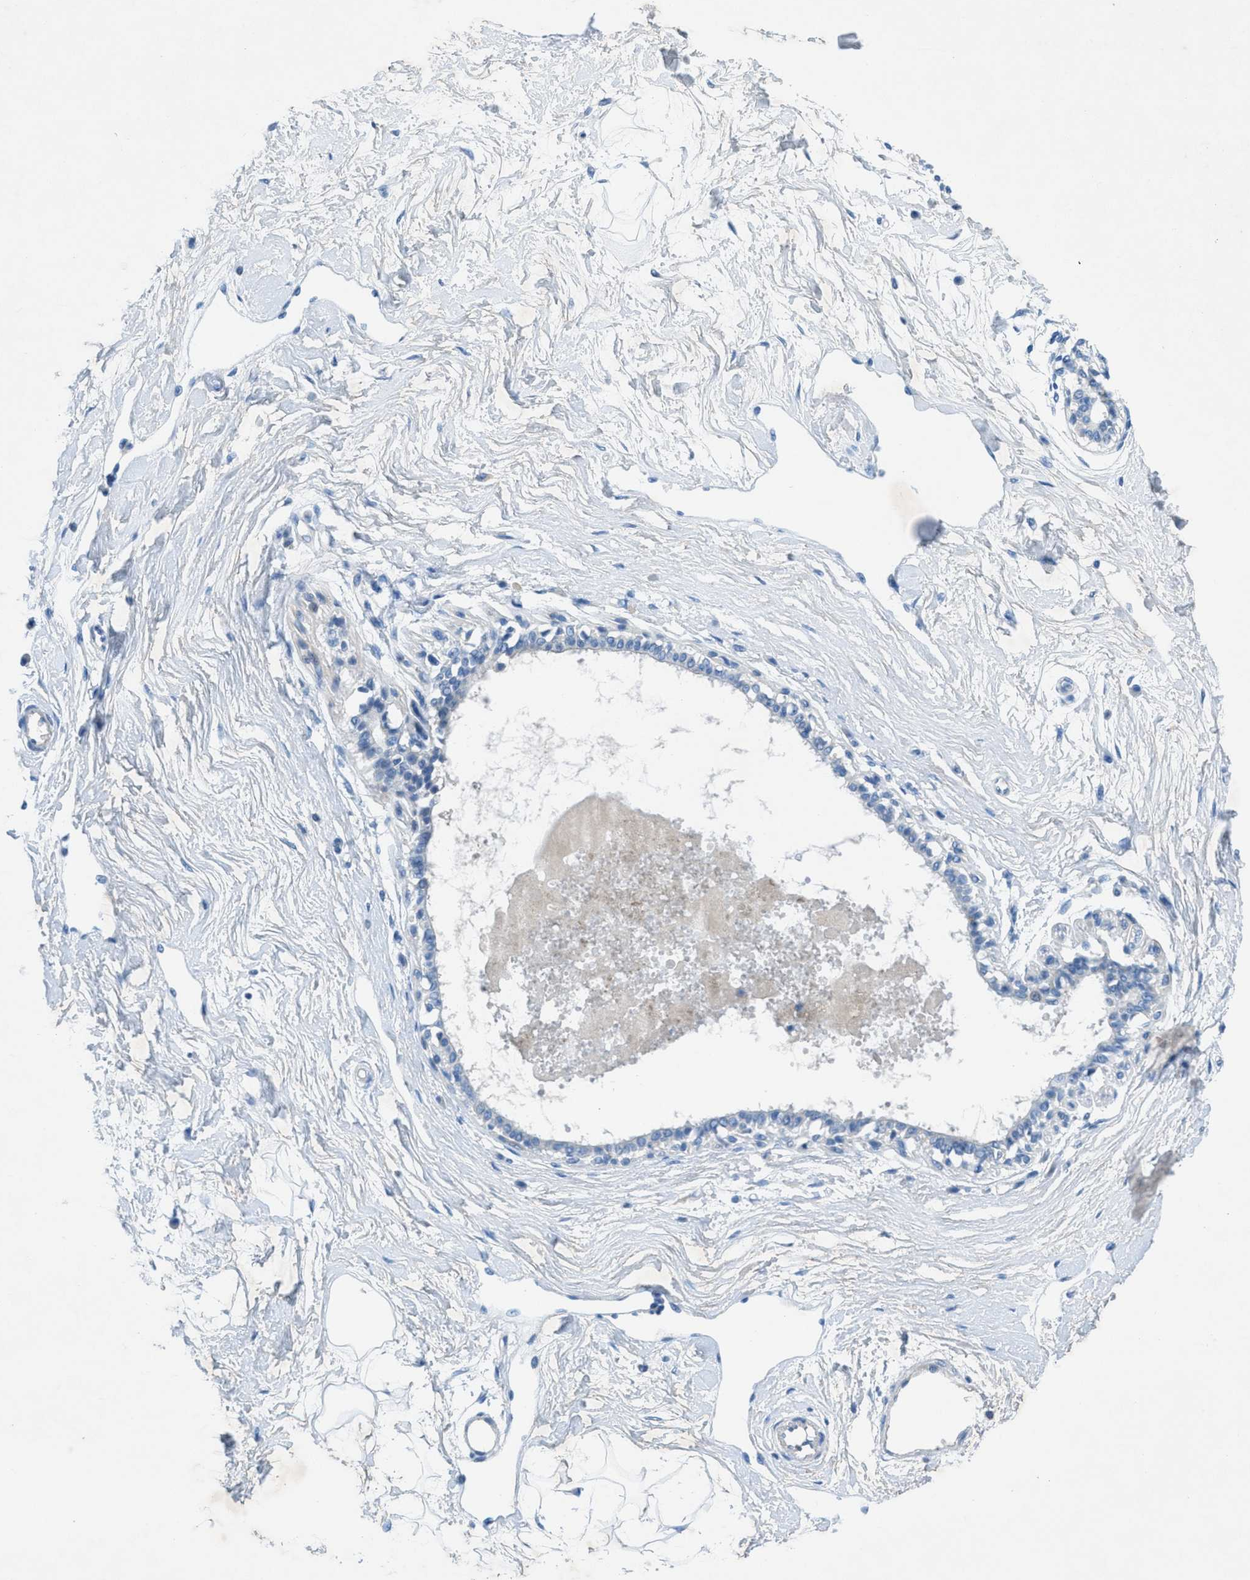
{"staining": {"intensity": "negative", "quantity": "none", "location": "none"}, "tissue": "breast", "cell_type": "Adipocytes", "image_type": "normal", "snomed": [{"axis": "morphology", "description": "Normal tissue, NOS"}, {"axis": "topography", "description": "Breast"}], "caption": "Image shows no significant protein staining in adipocytes of unremarkable breast.", "gene": "GALNT17", "patient": {"sex": "female", "age": 45}}